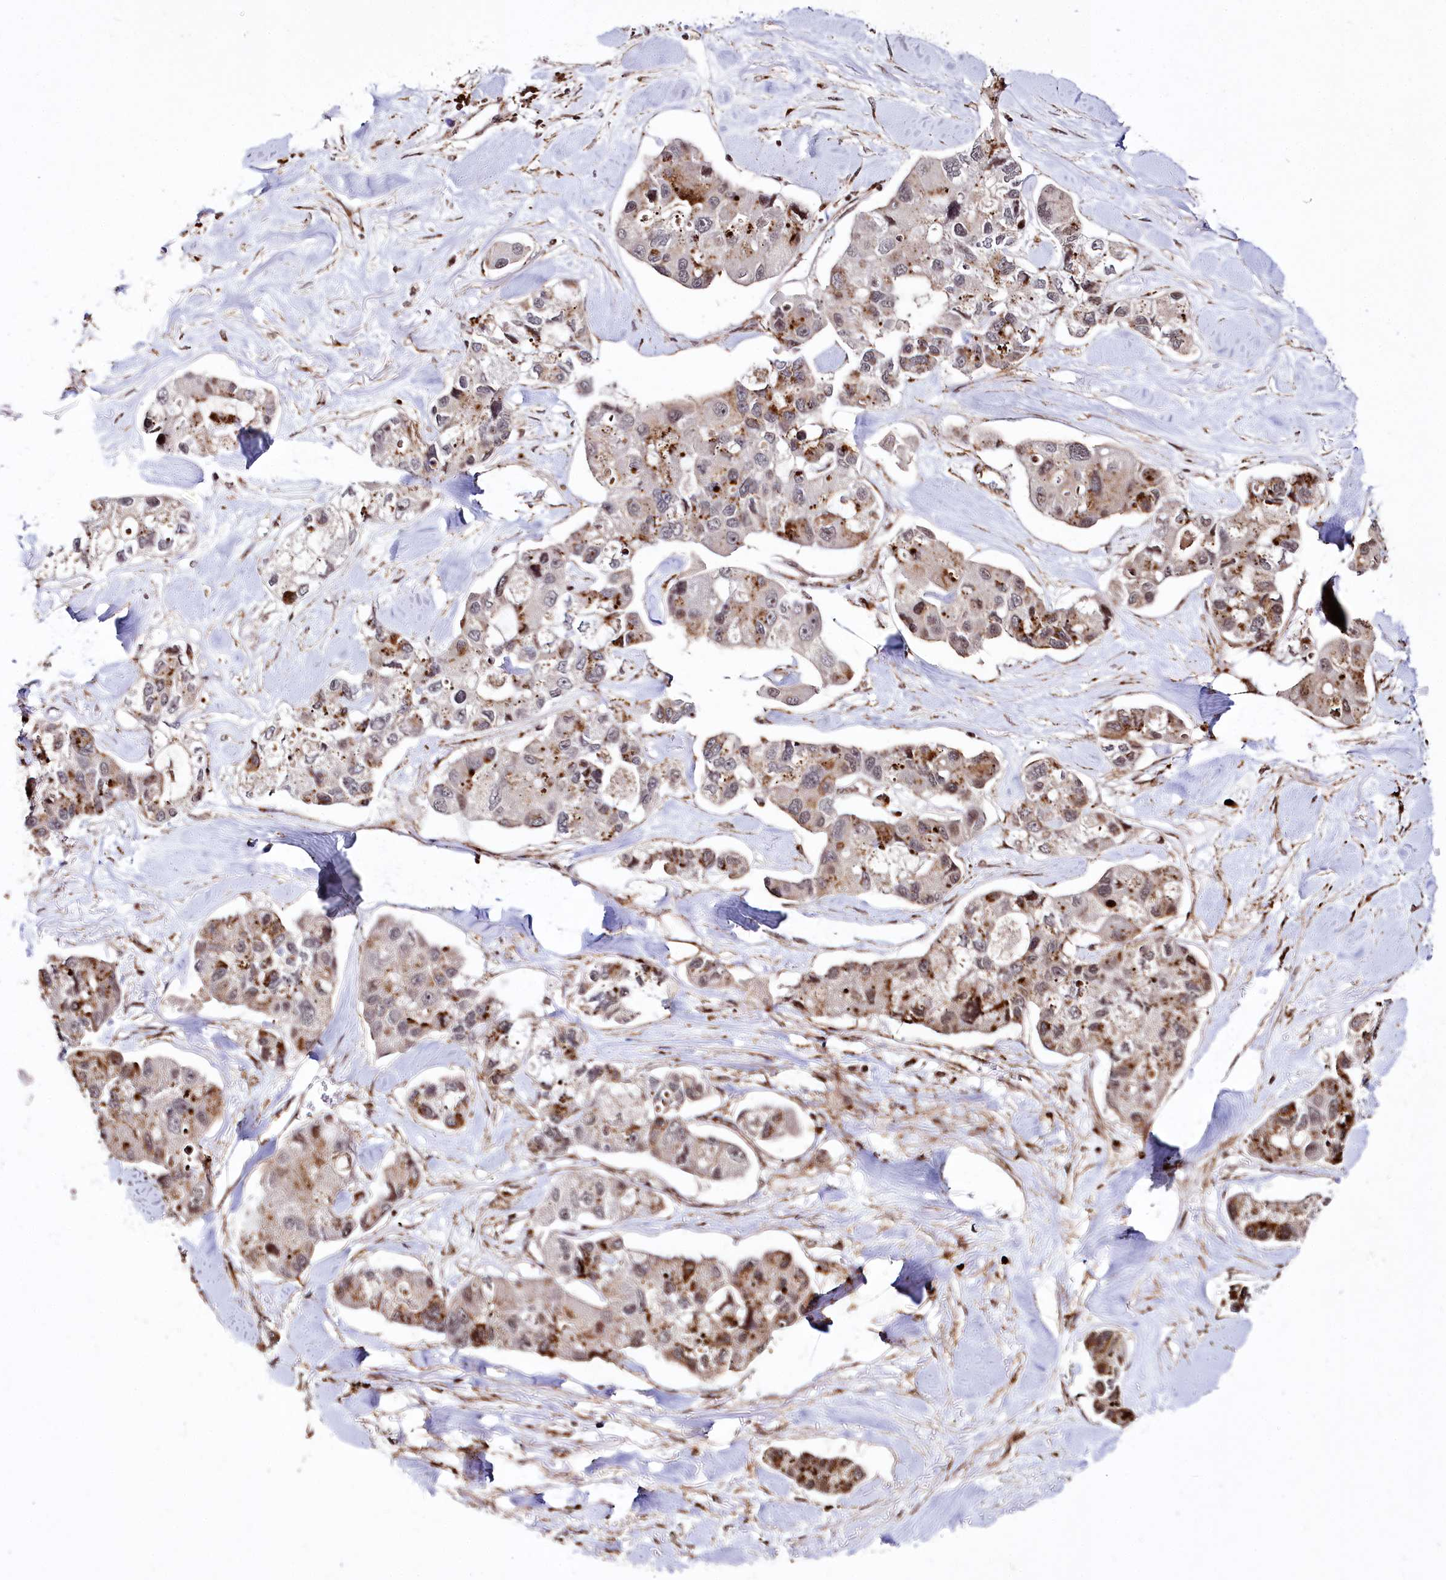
{"staining": {"intensity": "strong", "quantity": "<25%", "location": "cytoplasmic/membranous,nuclear"}, "tissue": "lung cancer", "cell_type": "Tumor cells", "image_type": "cancer", "snomed": [{"axis": "morphology", "description": "Adenocarcinoma, NOS"}, {"axis": "topography", "description": "Lung"}], "caption": "A medium amount of strong cytoplasmic/membranous and nuclear expression is appreciated in approximately <25% of tumor cells in lung cancer tissue.", "gene": "HOXC8", "patient": {"sex": "female", "age": 54}}